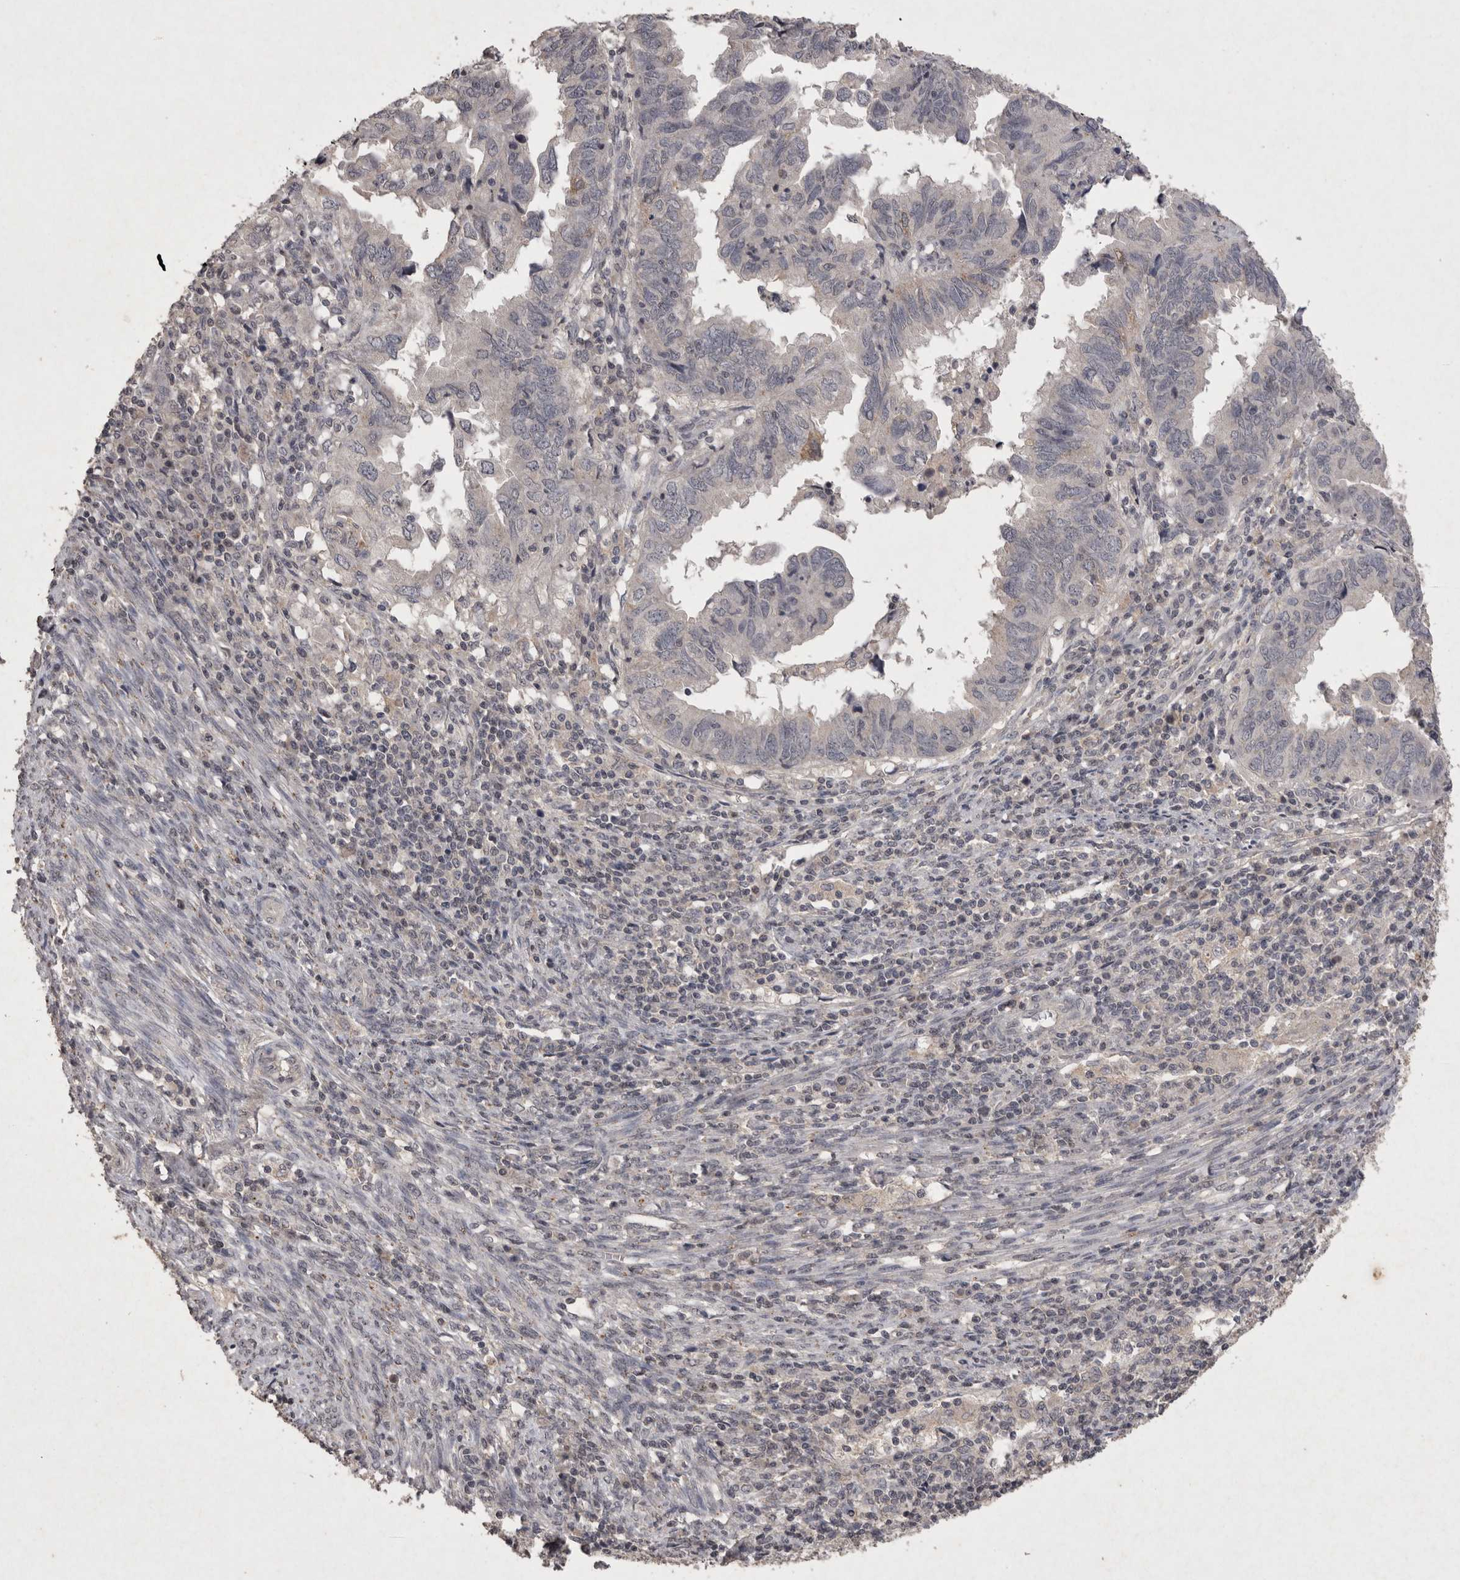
{"staining": {"intensity": "weak", "quantity": "25%-75%", "location": "cytoplasmic/membranous"}, "tissue": "endometrial cancer", "cell_type": "Tumor cells", "image_type": "cancer", "snomed": [{"axis": "morphology", "description": "Adenocarcinoma, NOS"}, {"axis": "topography", "description": "Uterus"}], "caption": "Brown immunohistochemical staining in human endometrial adenocarcinoma shows weak cytoplasmic/membranous staining in approximately 25%-75% of tumor cells.", "gene": "APLNR", "patient": {"sex": "female", "age": 77}}